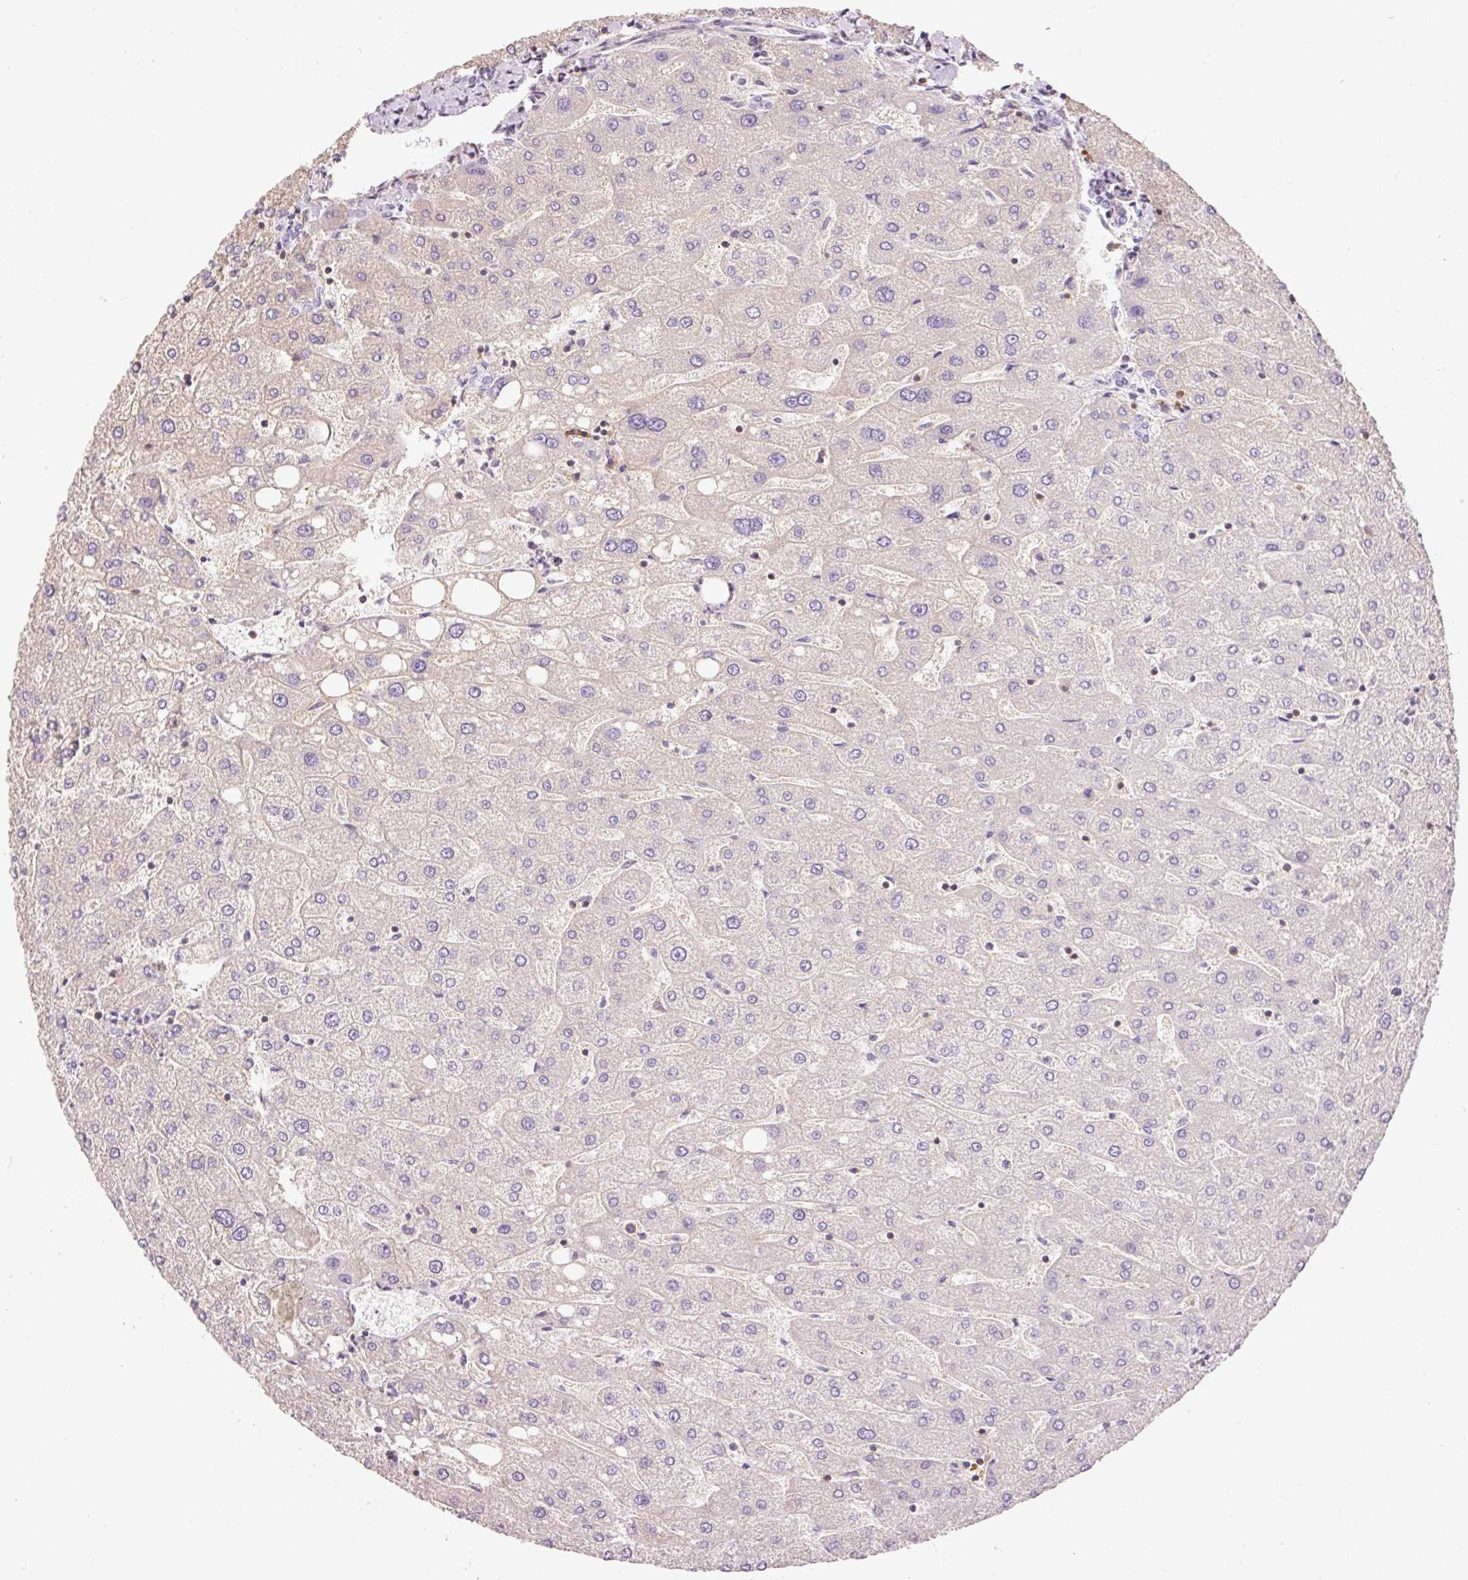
{"staining": {"intensity": "negative", "quantity": "none", "location": "none"}, "tissue": "liver", "cell_type": "Cholangiocytes", "image_type": "normal", "snomed": [{"axis": "morphology", "description": "Normal tissue, NOS"}, {"axis": "topography", "description": "Liver"}], "caption": "High power microscopy photomicrograph of an immunohistochemistry histopathology image of benign liver, revealing no significant positivity in cholangiocytes.", "gene": "DOK6", "patient": {"sex": "male", "age": 67}}